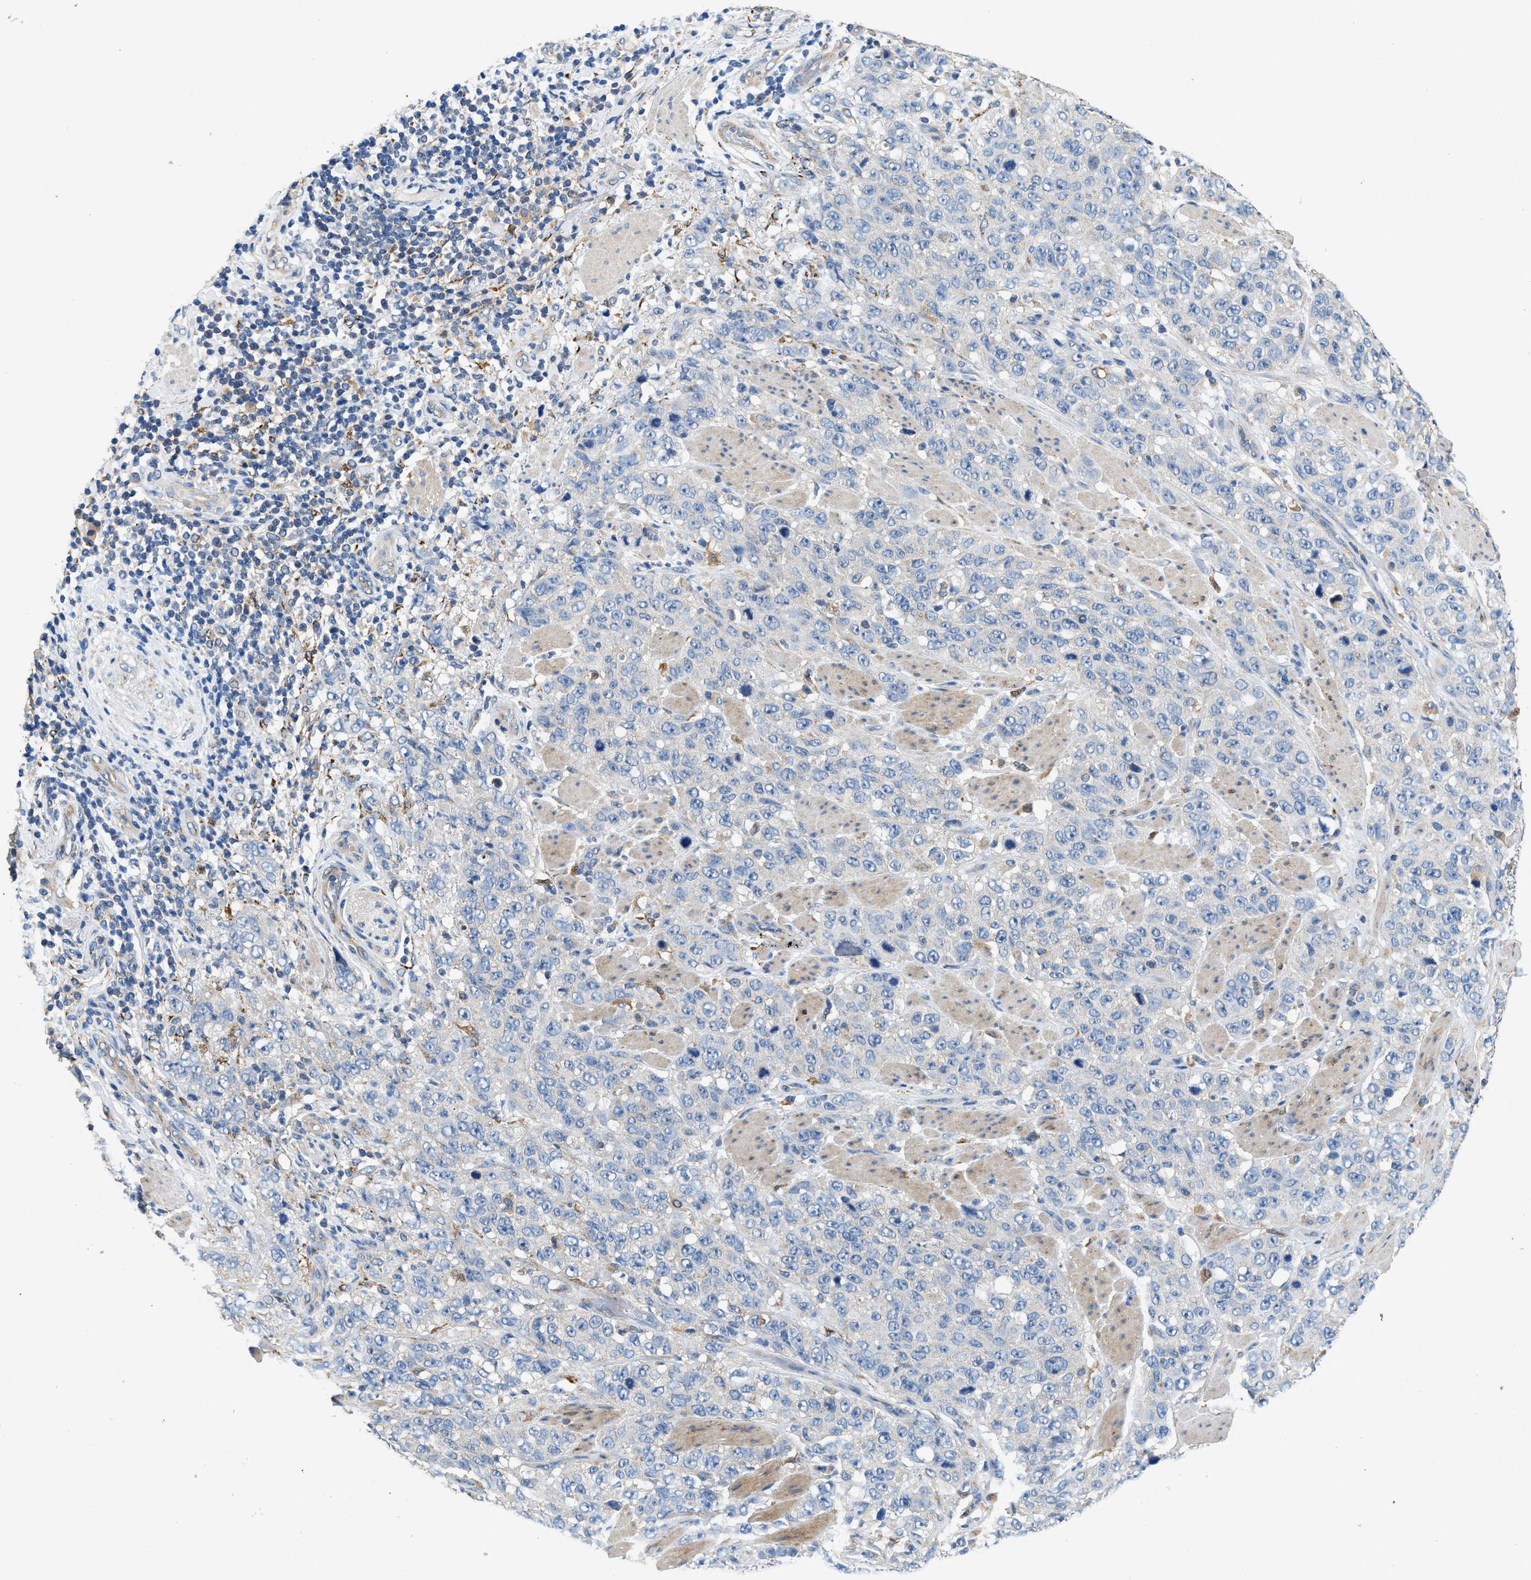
{"staining": {"intensity": "negative", "quantity": "none", "location": "none"}, "tissue": "stomach cancer", "cell_type": "Tumor cells", "image_type": "cancer", "snomed": [{"axis": "morphology", "description": "Adenocarcinoma, NOS"}, {"axis": "topography", "description": "Stomach"}], "caption": "Tumor cells show no significant positivity in stomach cancer (adenocarcinoma).", "gene": "CDK15", "patient": {"sex": "male", "age": 48}}